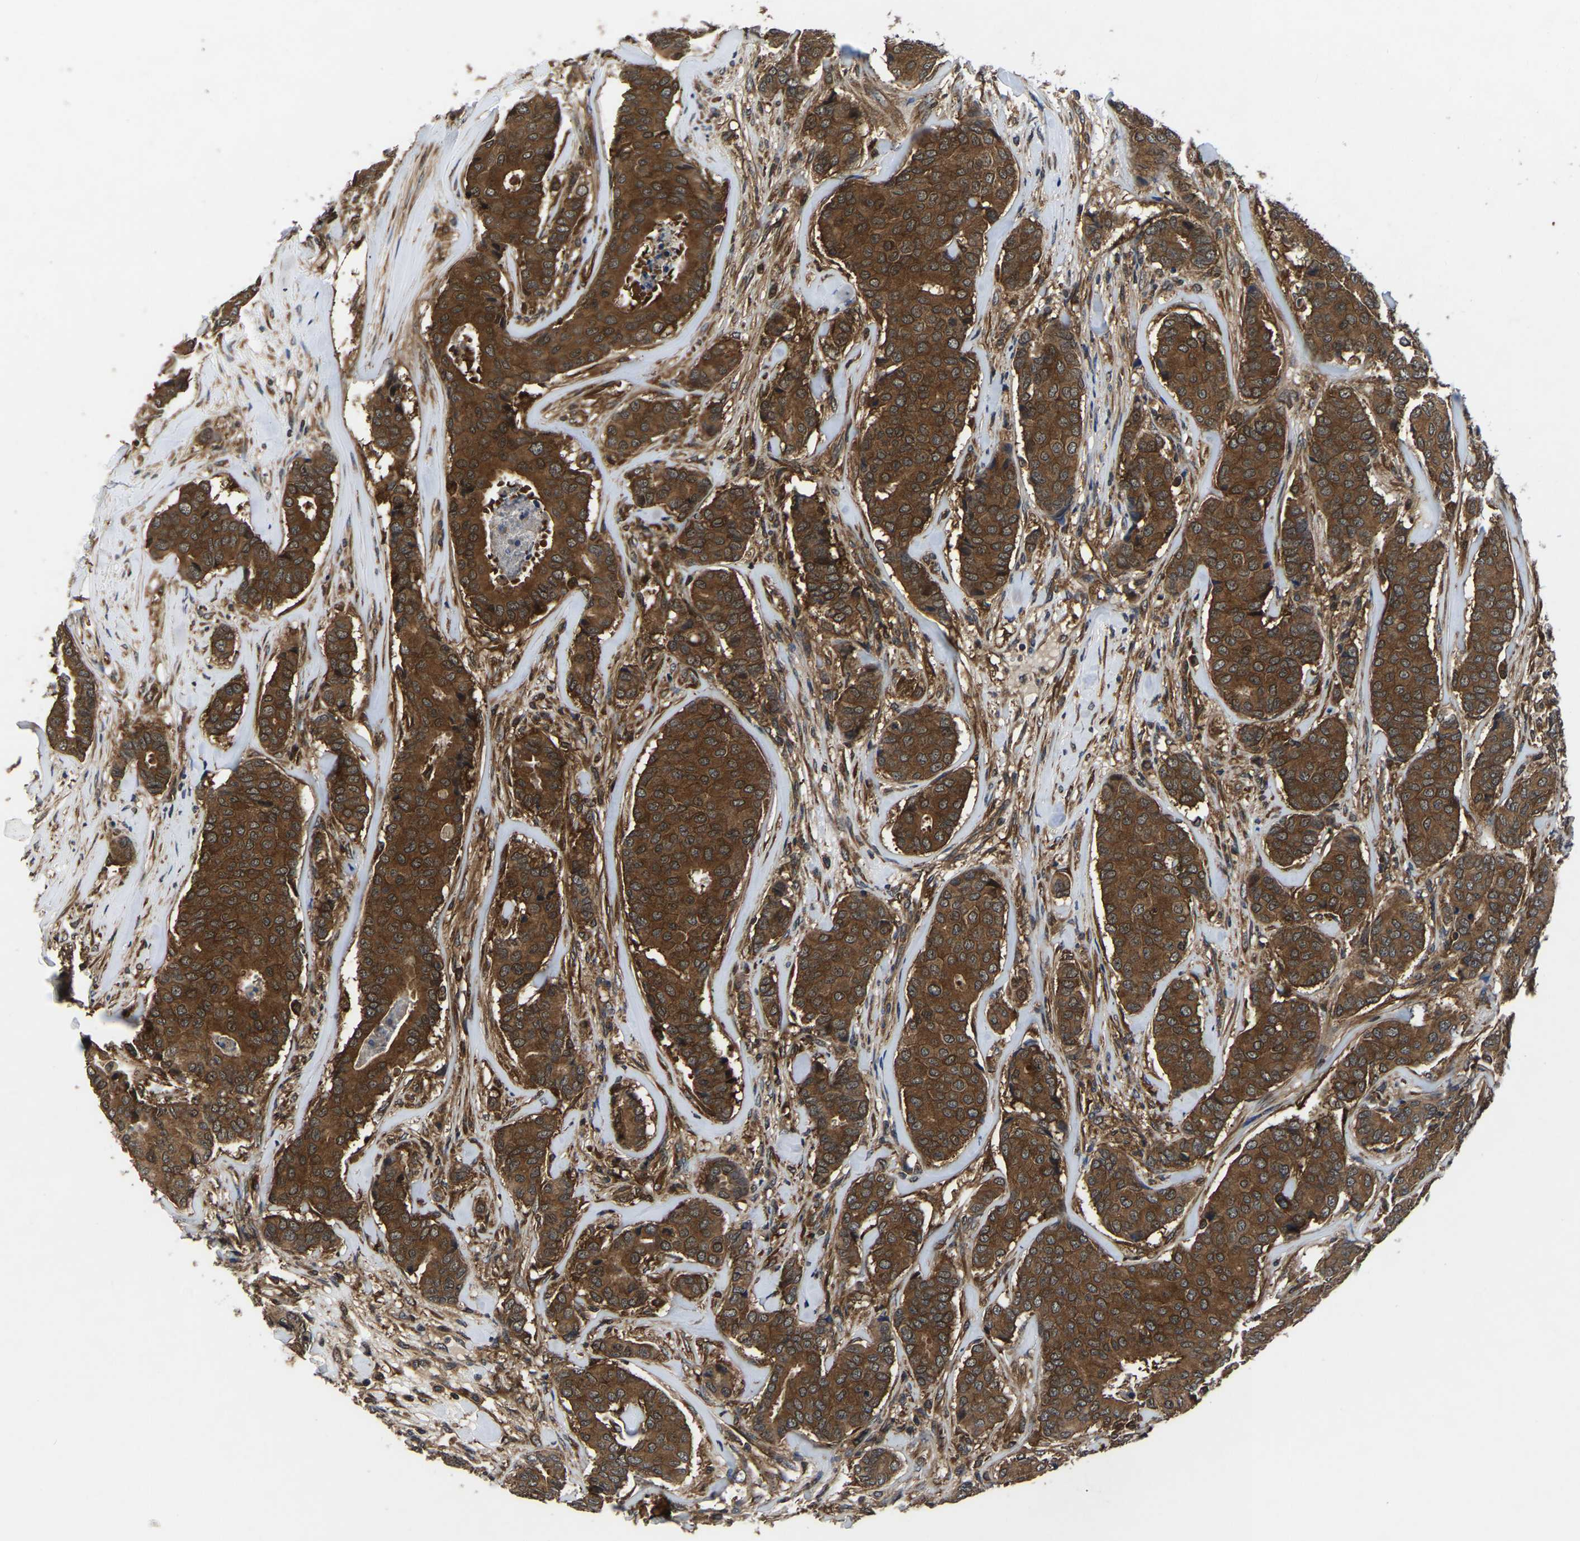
{"staining": {"intensity": "strong", "quantity": ">75%", "location": "cytoplasmic/membranous"}, "tissue": "breast cancer", "cell_type": "Tumor cells", "image_type": "cancer", "snomed": [{"axis": "morphology", "description": "Duct carcinoma"}, {"axis": "topography", "description": "Breast"}], "caption": "Immunohistochemistry (IHC) (DAB (3,3'-diaminobenzidine)) staining of human breast invasive ductal carcinoma displays strong cytoplasmic/membranous protein expression in approximately >75% of tumor cells.", "gene": "FGD5", "patient": {"sex": "female", "age": 75}}